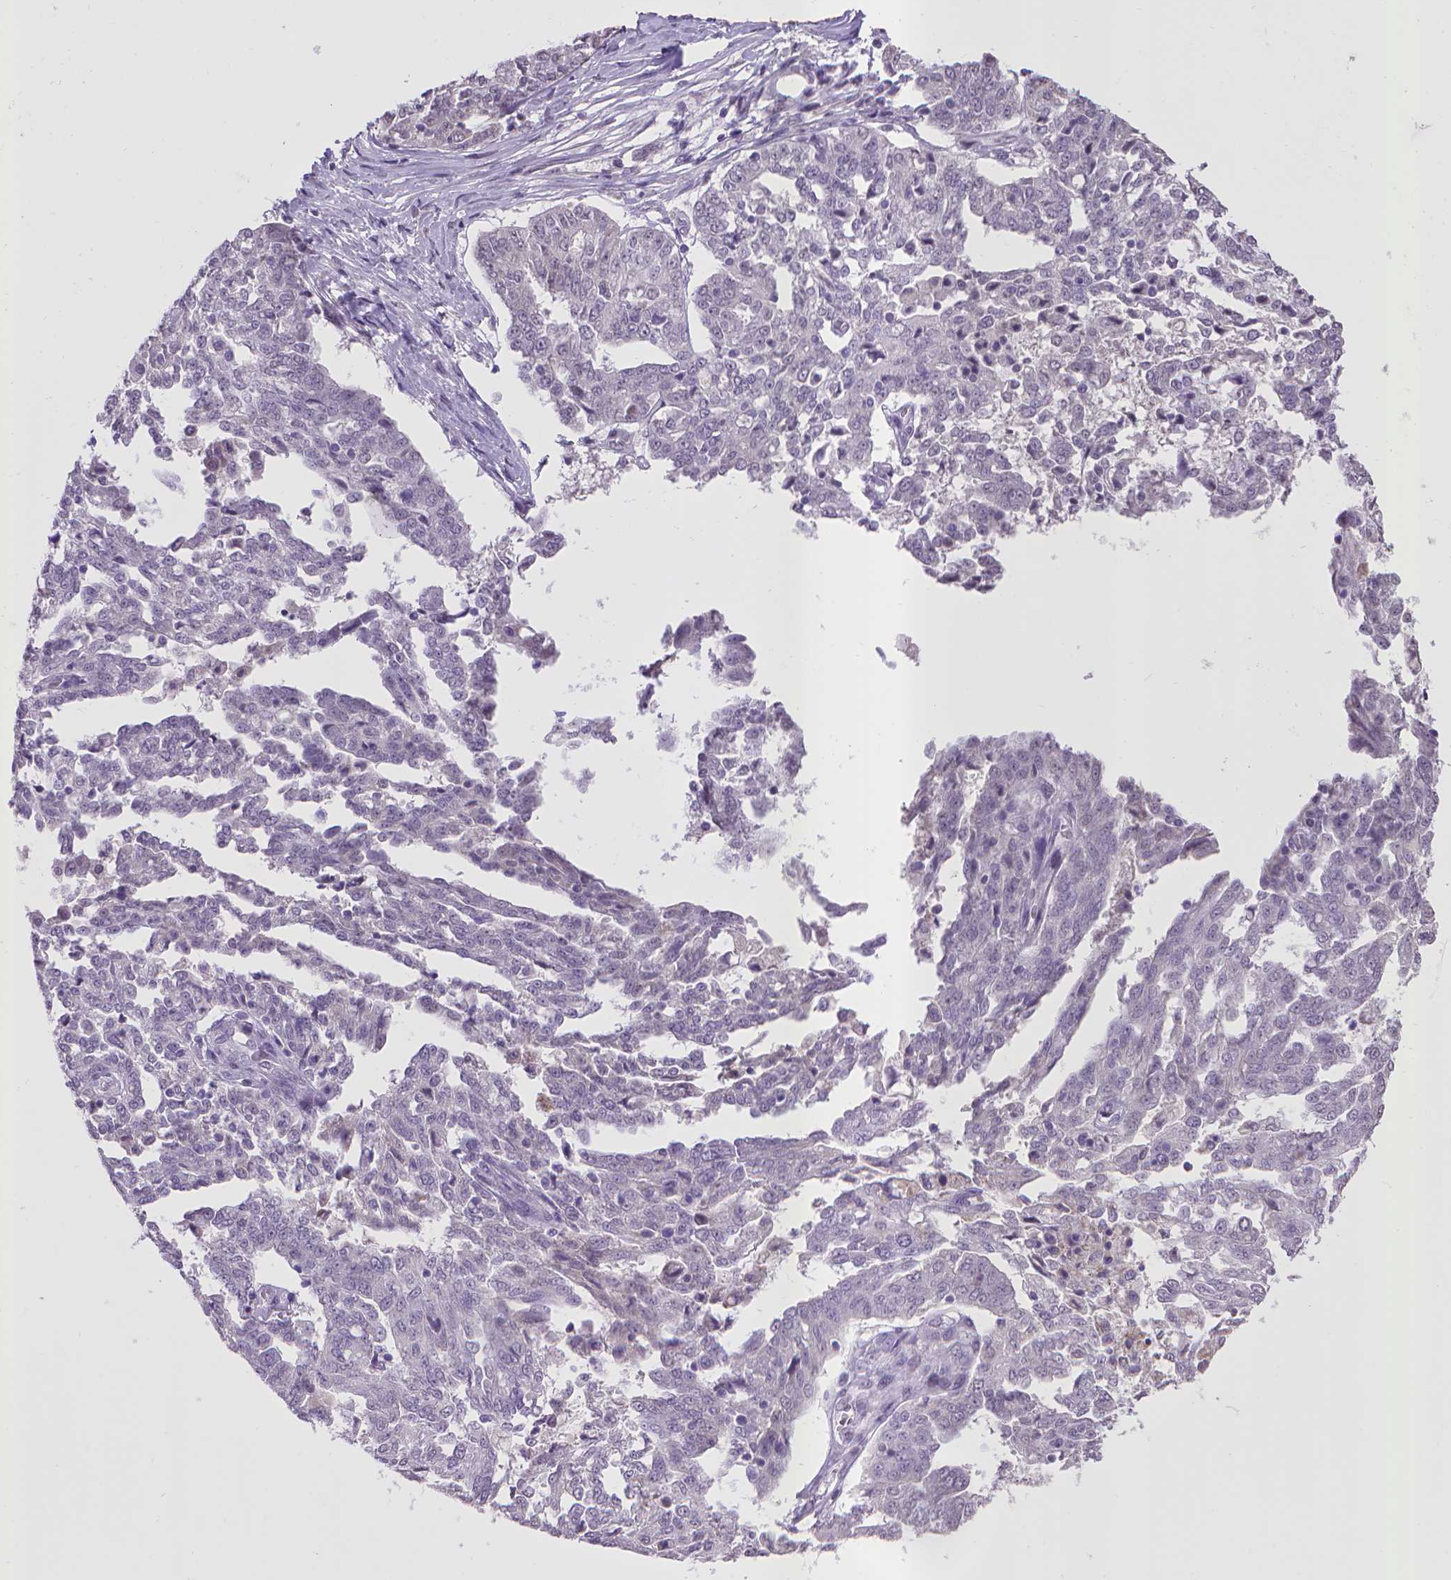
{"staining": {"intensity": "negative", "quantity": "none", "location": "none"}, "tissue": "ovarian cancer", "cell_type": "Tumor cells", "image_type": "cancer", "snomed": [{"axis": "morphology", "description": "Cystadenocarcinoma, serous, NOS"}, {"axis": "topography", "description": "Ovary"}], "caption": "Tumor cells are negative for protein expression in human ovarian serous cystadenocarcinoma.", "gene": "KMO", "patient": {"sex": "female", "age": 67}}